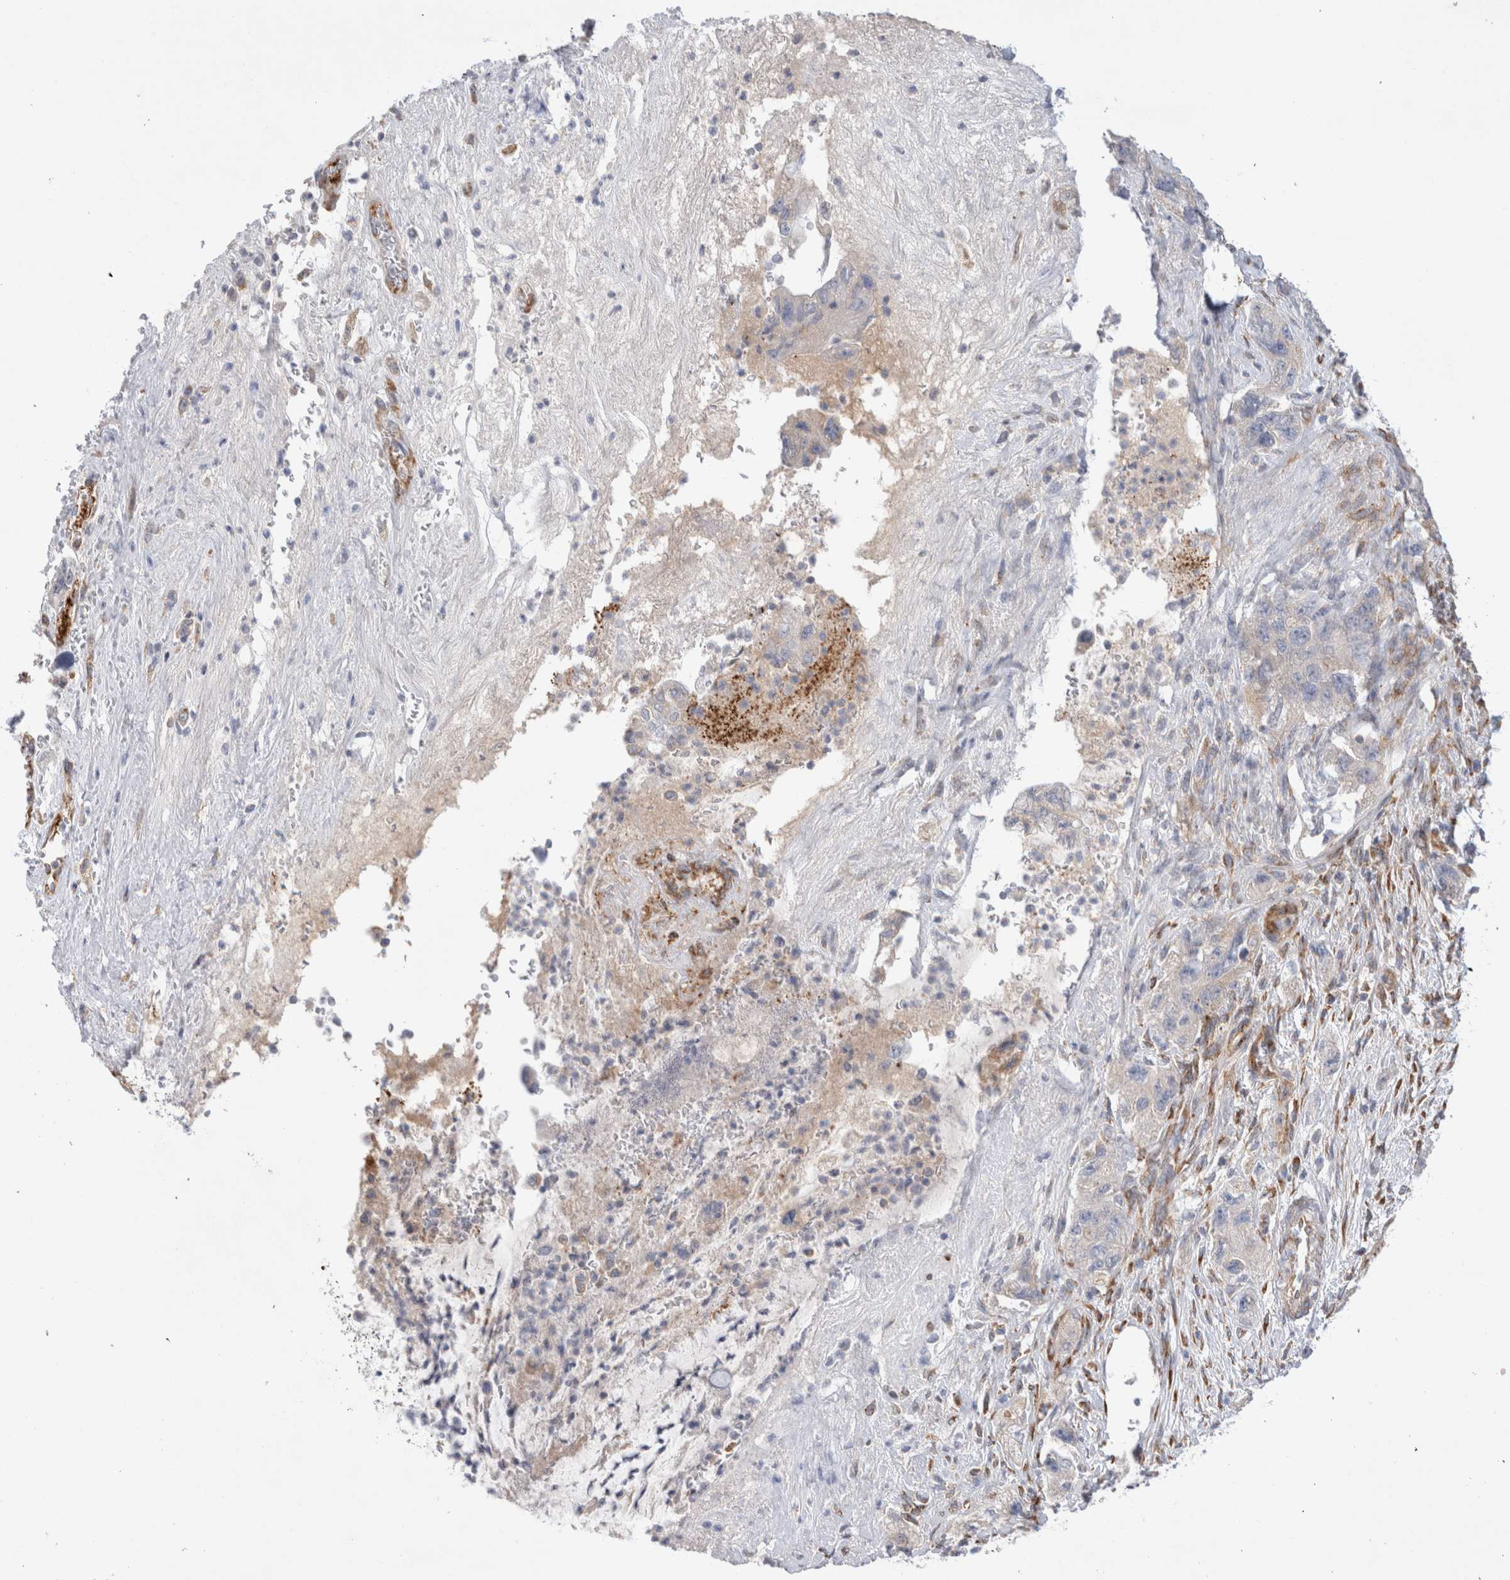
{"staining": {"intensity": "weak", "quantity": "<25%", "location": "cytoplasmic/membranous"}, "tissue": "pancreatic cancer", "cell_type": "Tumor cells", "image_type": "cancer", "snomed": [{"axis": "morphology", "description": "Adenocarcinoma, NOS"}, {"axis": "topography", "description": "Pancreas"}], "caption": "High power microscopy image of an immunohistochemistry (IHC) photomicrograph of pancreatic cancer (adenocarcinoma), revealing no significant expression in tumor cells.", "gene": "CNPY4", "patient": {"sex": "female", "age": 73}}